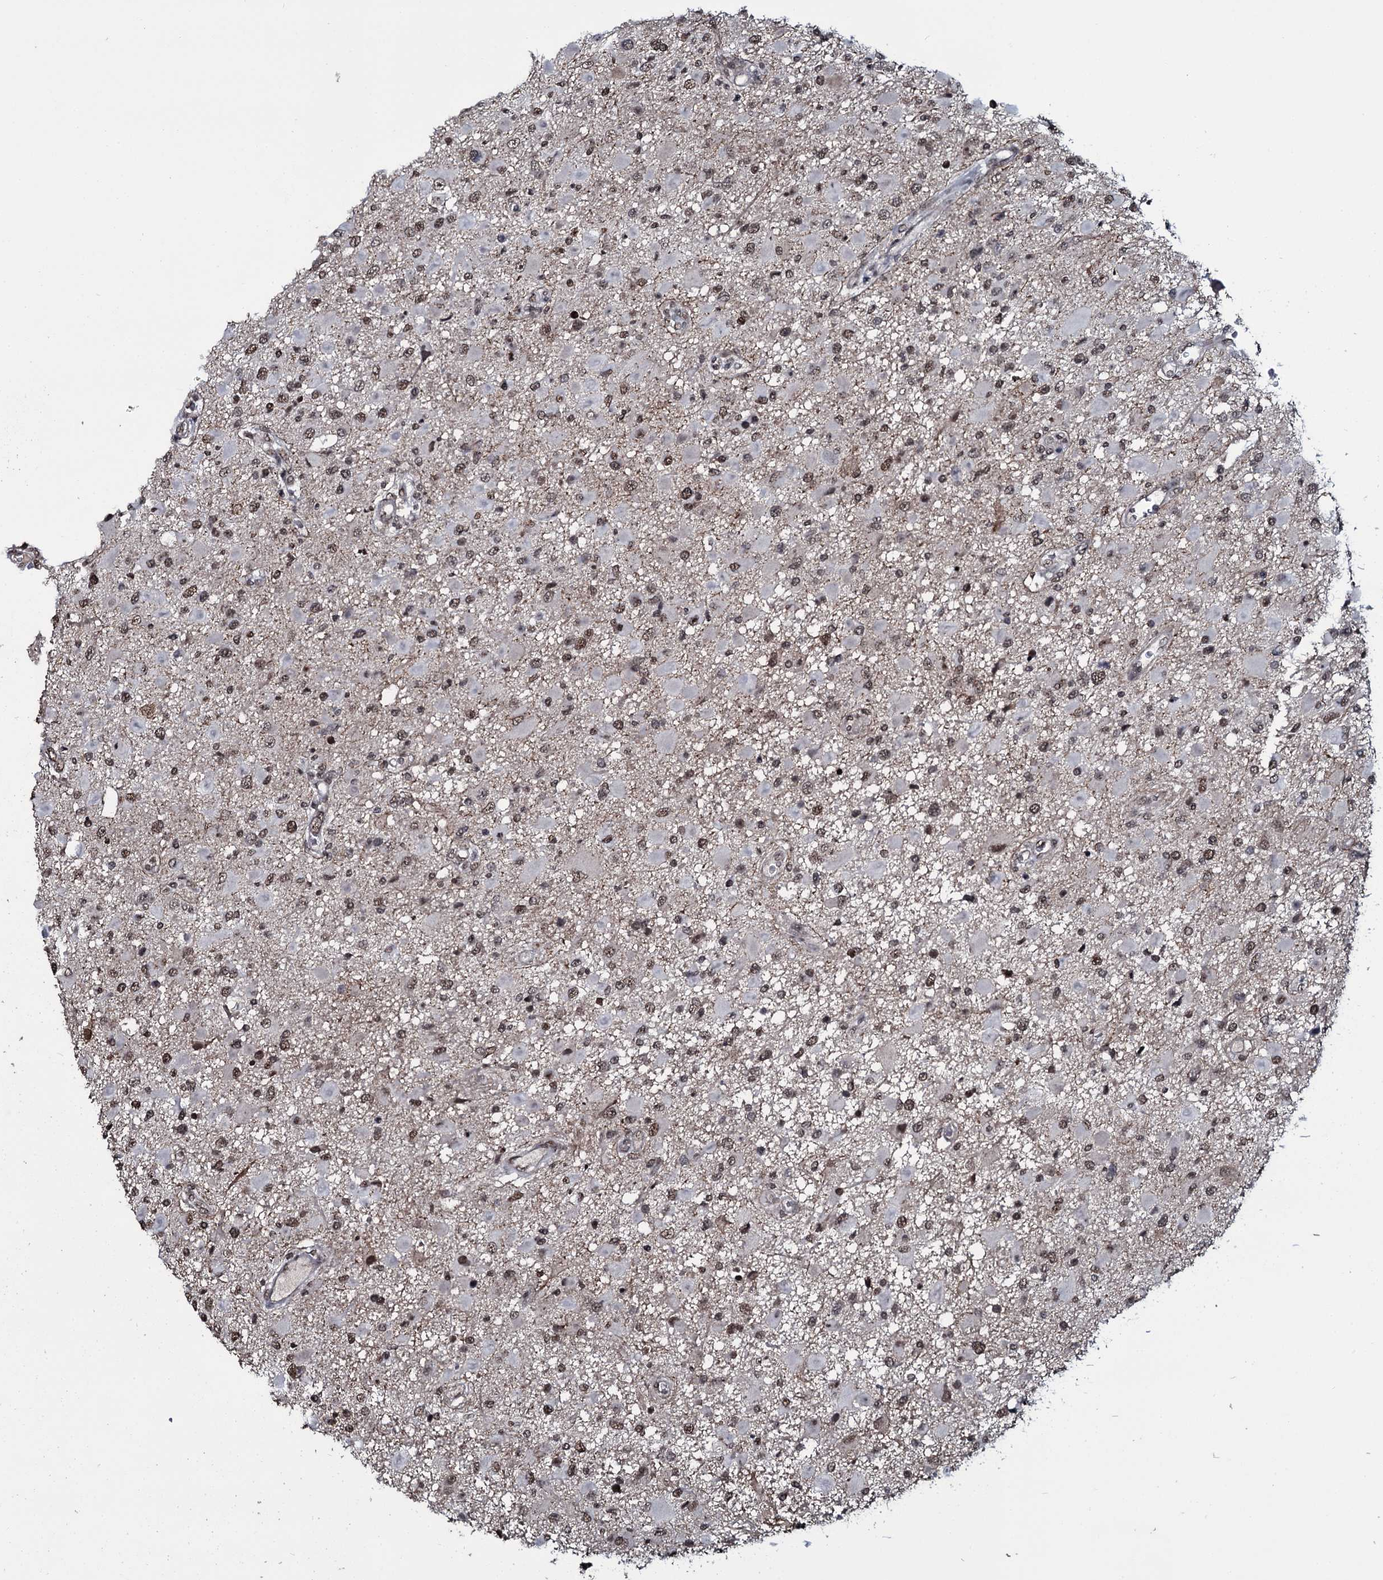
{"staining": {"intensity": "moderate", "quantity": "25%-75%", "location": "nuclear"}, "tissue": "glioma", "cell_type": "Tumor cells", "image_type": "cancer", "snomed": [{"axis": "morphology", "description": "Glioma, malignant, High grade"}, {"axis": "topography", "description": "Brain"}], "caption": "Immunohistochemistry (IHC) (DAB (3,3'-diaminobenzidine)) staining of human high-grade glioma (malignant) demonstrates moderate nuclear protein expression in approximately 25%-75% of tumor cells.", "gene": "SH2D4B", "patient": {"sex": "male", "age": 53}}